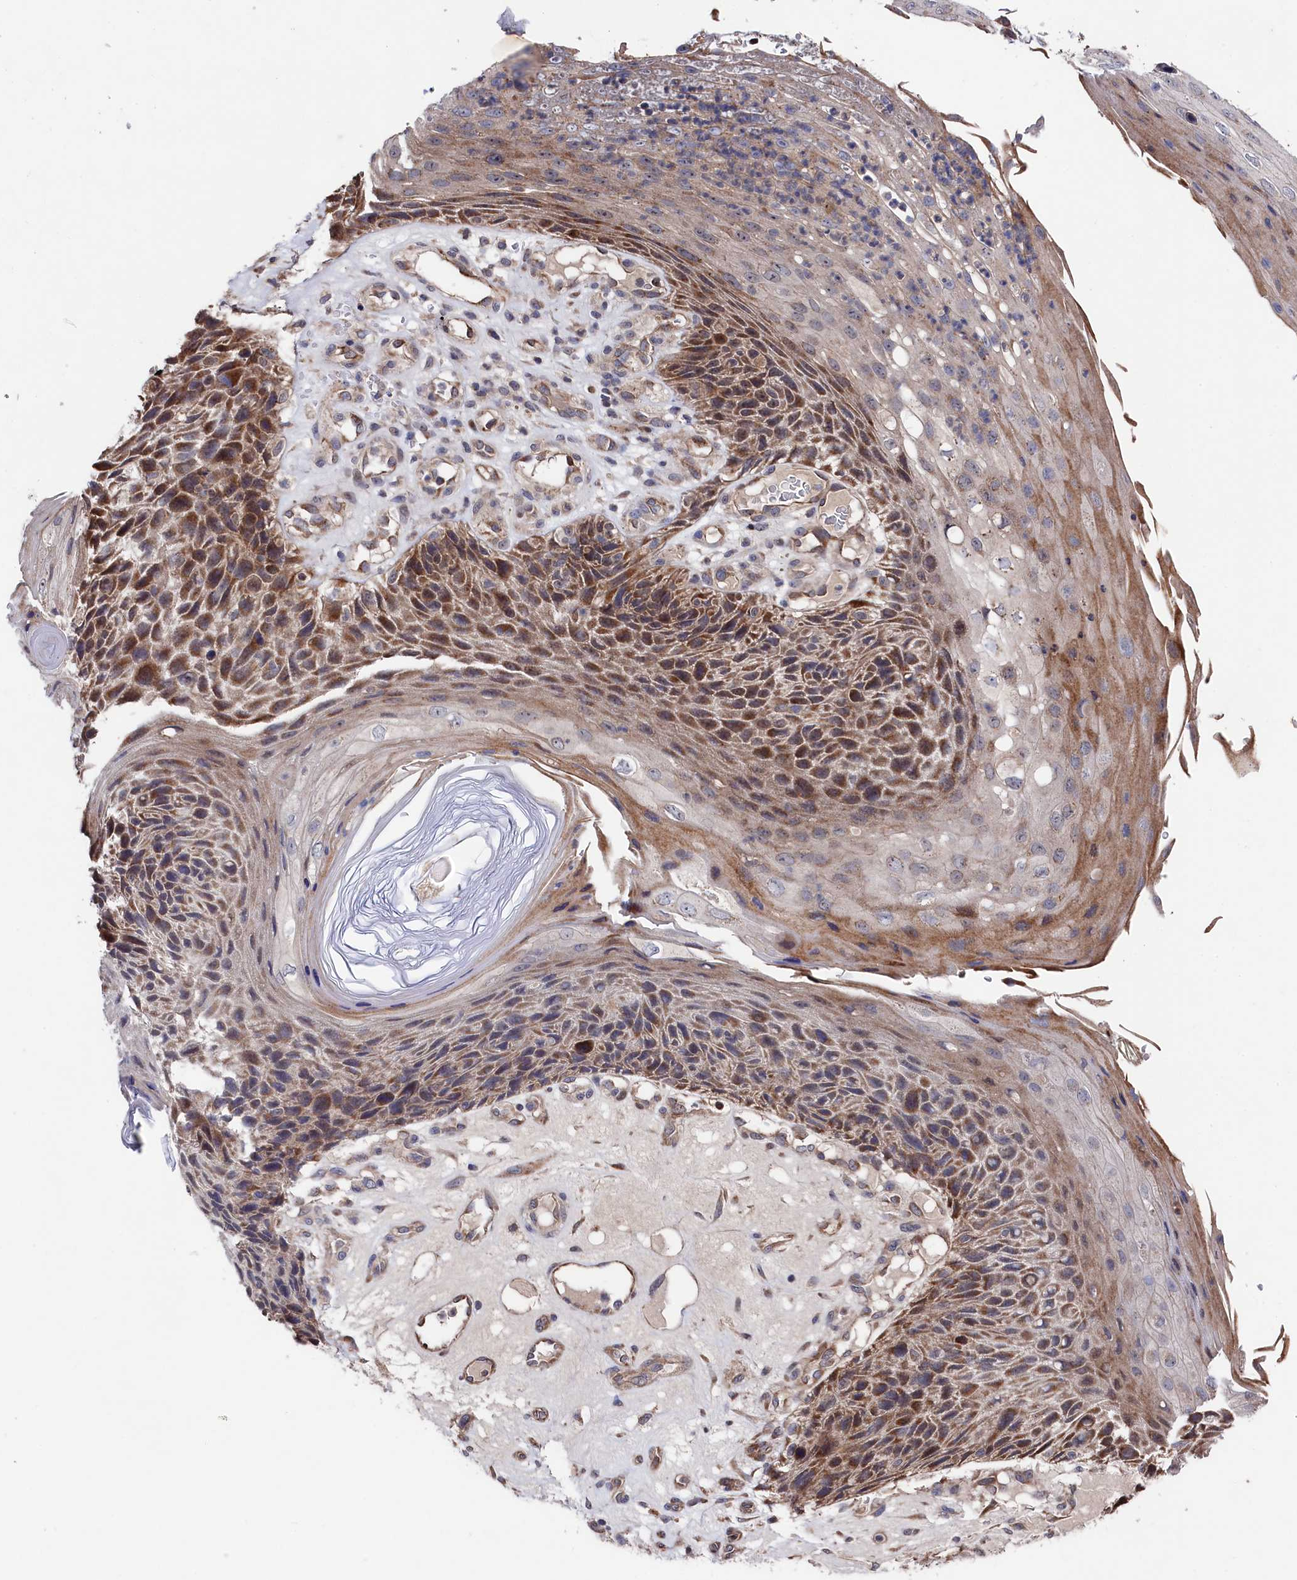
{"staining": {"intensity": "moderate", "quantity": "25%-75%", "location": "cytoplasmic/membranous"}, "tissue": "skin cancer", "cell_type": "Tumor cells", "image_type": "cancer", "snomed": [{"axis": "morphology", "description": "Squamous cell carcinoma, NOS"}, {"axis": "topography", "description": "Skin"}], "caption": "Immunohistochemistry (DAB) staining of human skin cancer exhibits moderate cytoplasmic/membranous protein expression in approximately 25%-75% of tumor cells.", "gene": "SUPV3L1", "patient": {"sex": "female", "age": 88}}